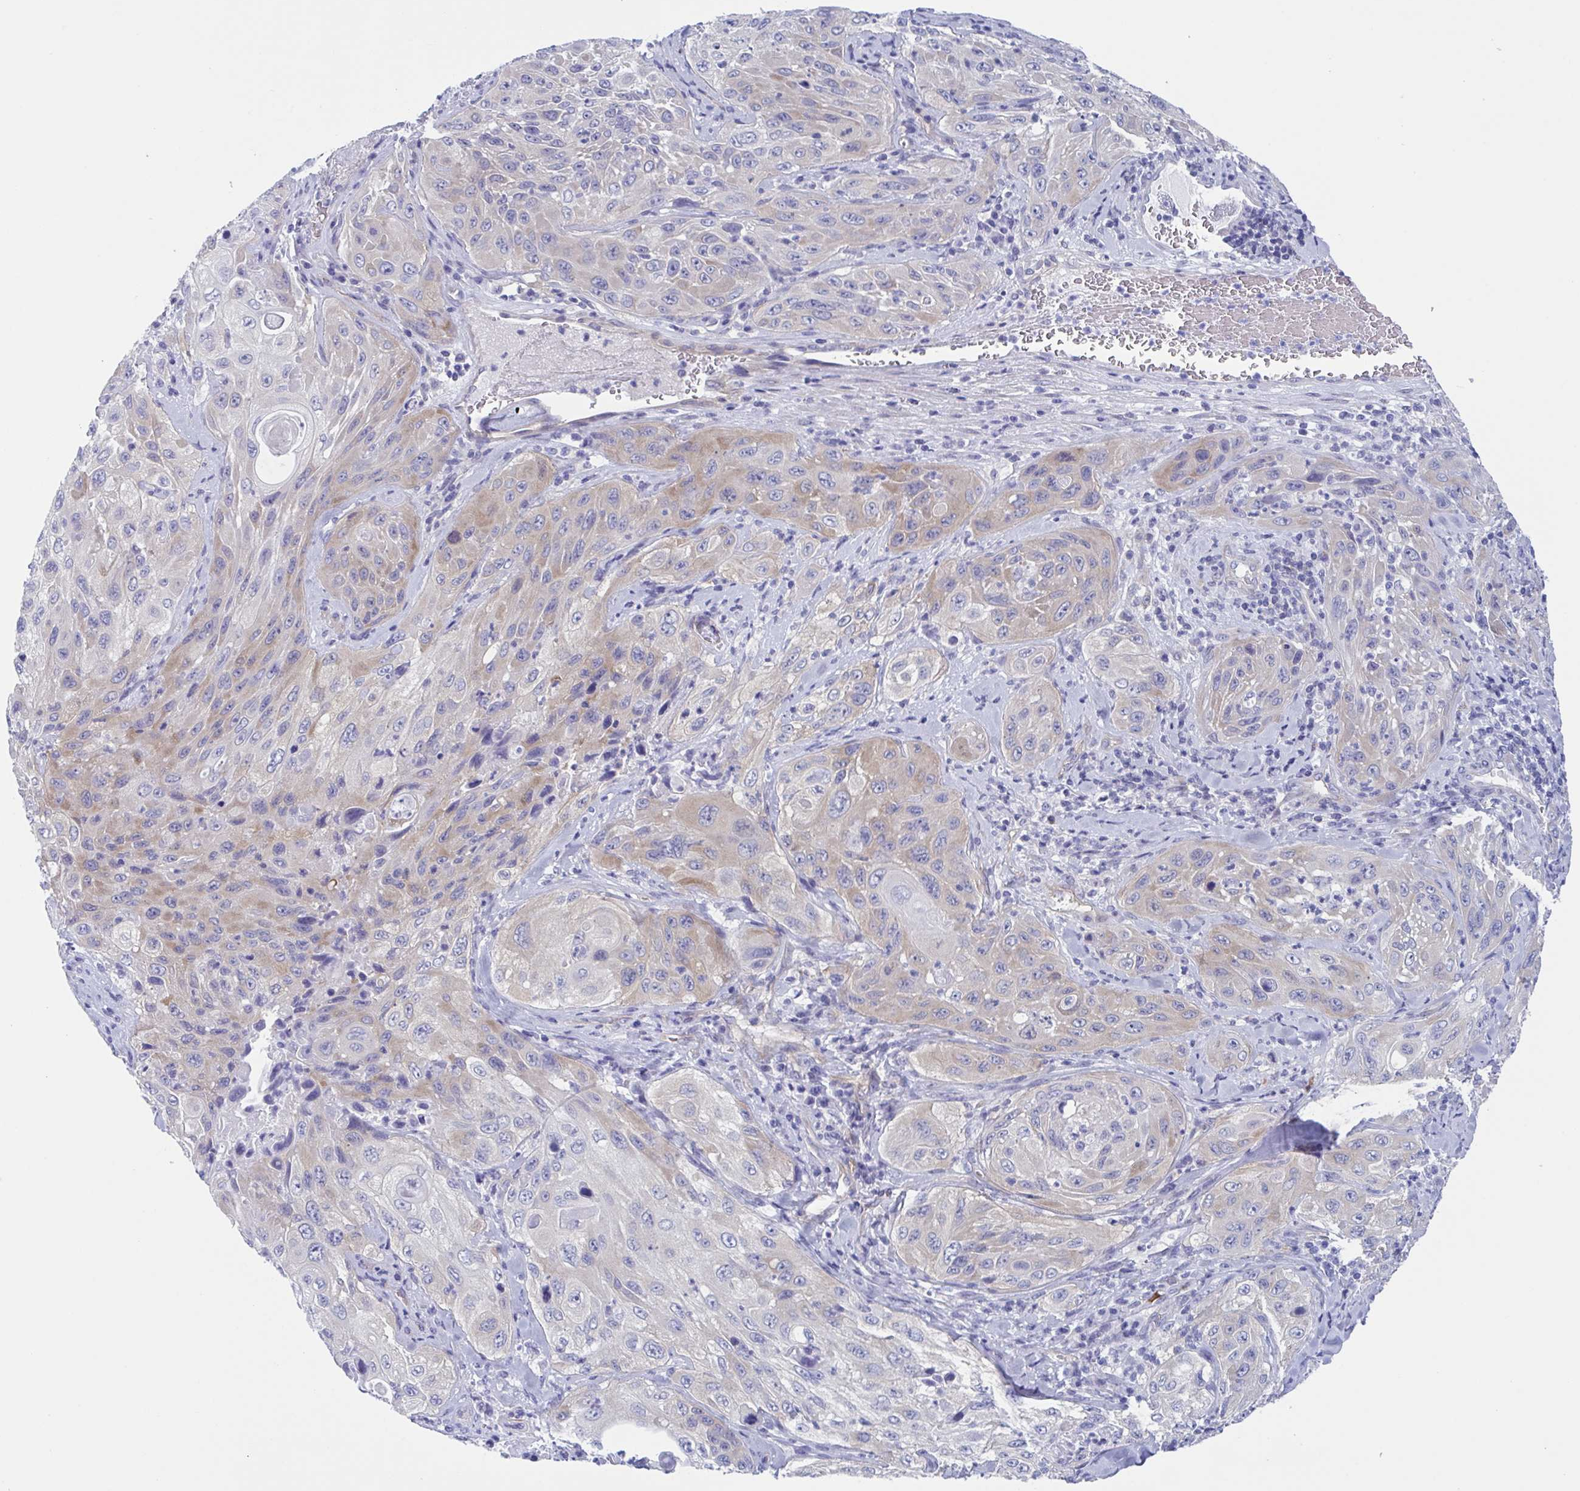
{"staining": {"intensity": "weak", "quantity": "25%-75%", "location": "cytoplasmic/membranous"}, "tissue": "cervical cancer", "cell_type": "Tumor cells", "image_type": "cancer", "snomed": [{"axis": "morphology", "description": "Squamous cell carcinoma, NOS"}, {"axis": "topography", "description": "Cervix"}], "caption": "Weak cytoplasmic/membranous protein expression is seen in approximately 25%-75% of tumor cells in cervical cancer. (Stains: DAB in brown, nuclei in blue, Microscopy: brightfield microscopy at high magnification).", "gene": "LPIN3", "patient": {"sex": "female", "age": 42}}